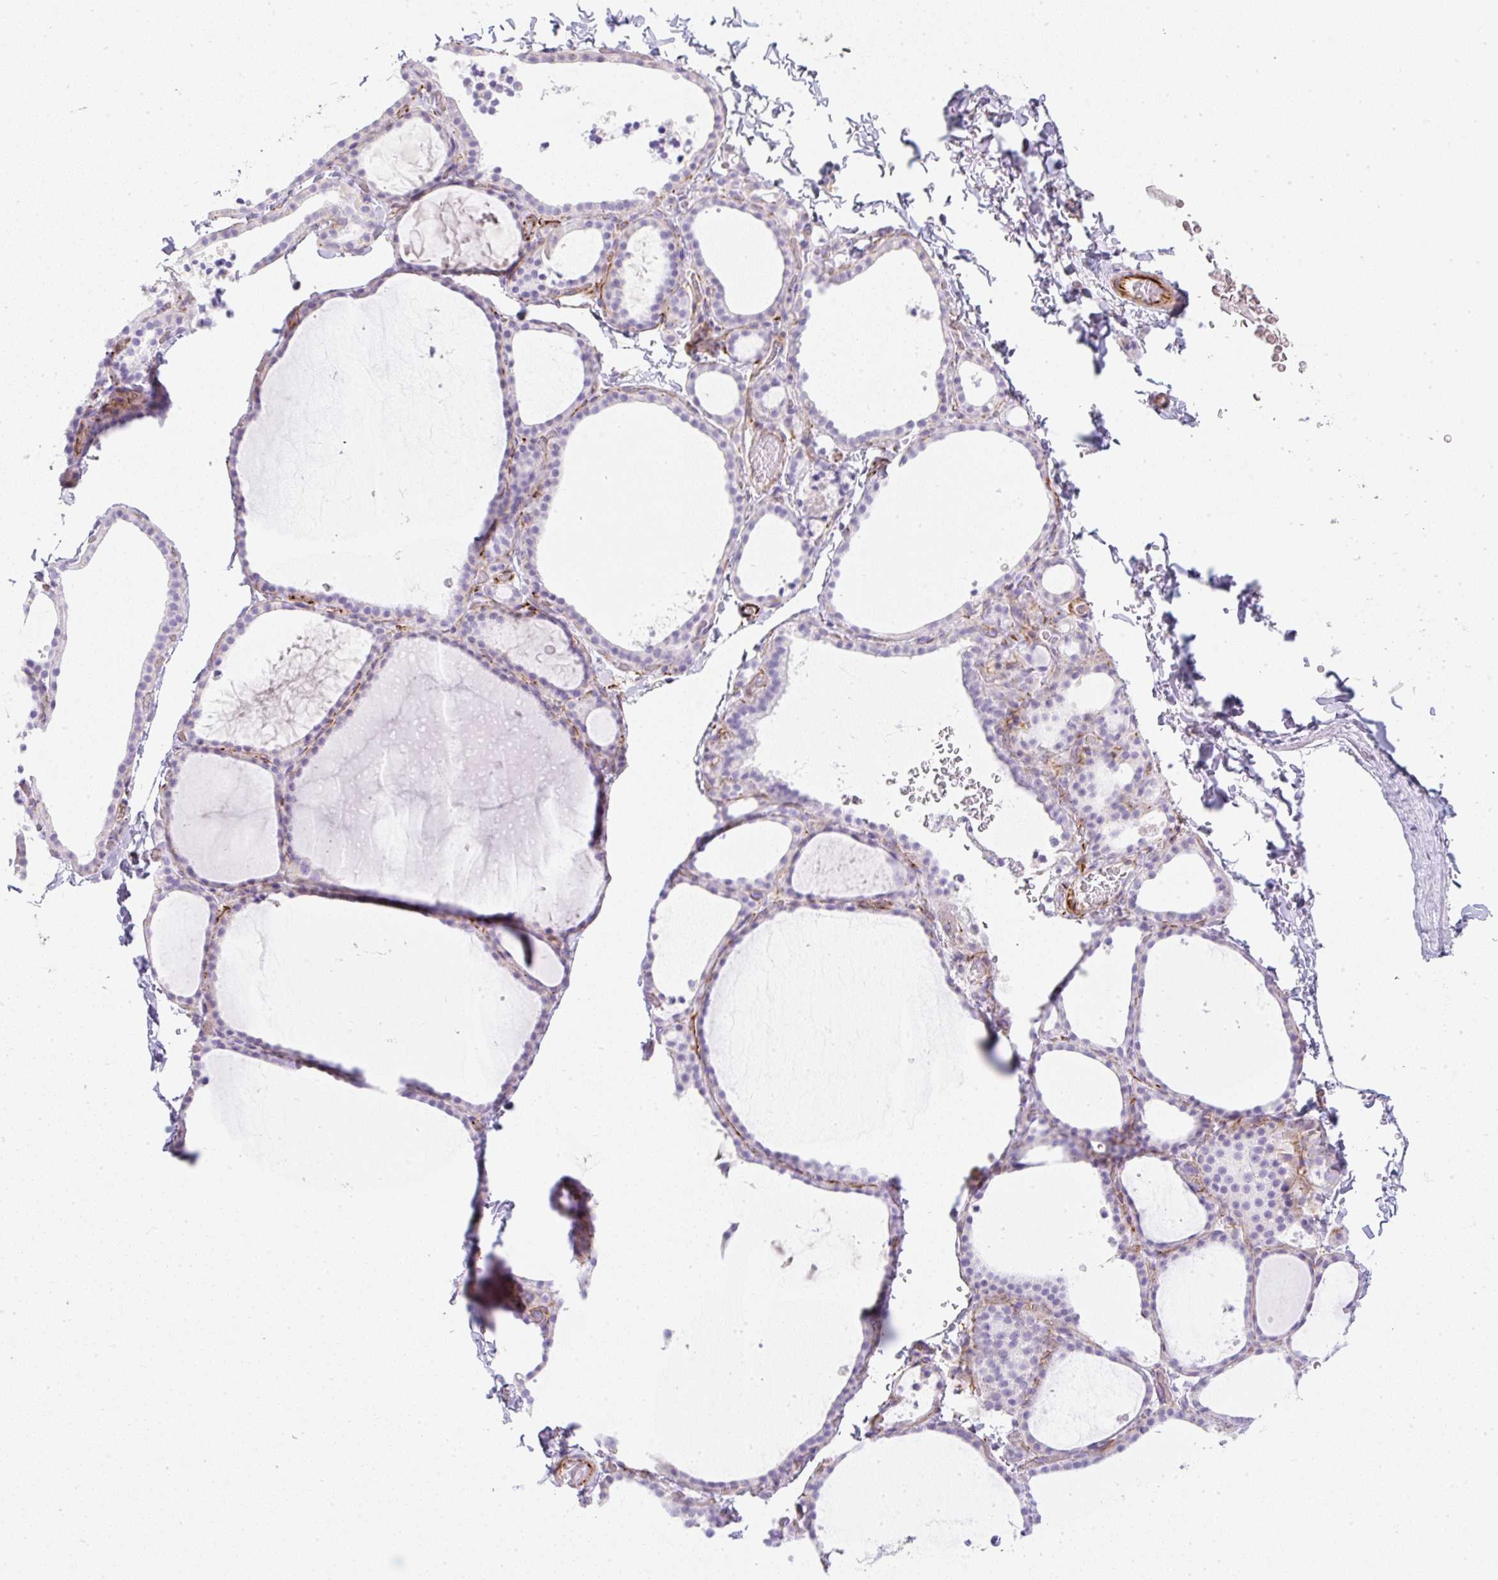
{"staining": {"intensity": "negative", "quantity": "none", "location": "none"}, "tissue": "thyroid gland", "cell_type": "Glandular cells", "image_type": "normal", "snomed": [{"axis": "morphology", "description": "Normal tissue, NOS"}, {"axis": "topography", "description": "Thyroid gland"}], "caption": "DAB (3,3'-diaminobenzidine) immunohistochemical staining of benign human thyroid gland displays no significant expression in glandular cells. (Immunohistochemistry (ihc), brightfield microscopy, high magnification).", "gene": "ZNF689", "patient": {"sex": "female", "age": 22}}